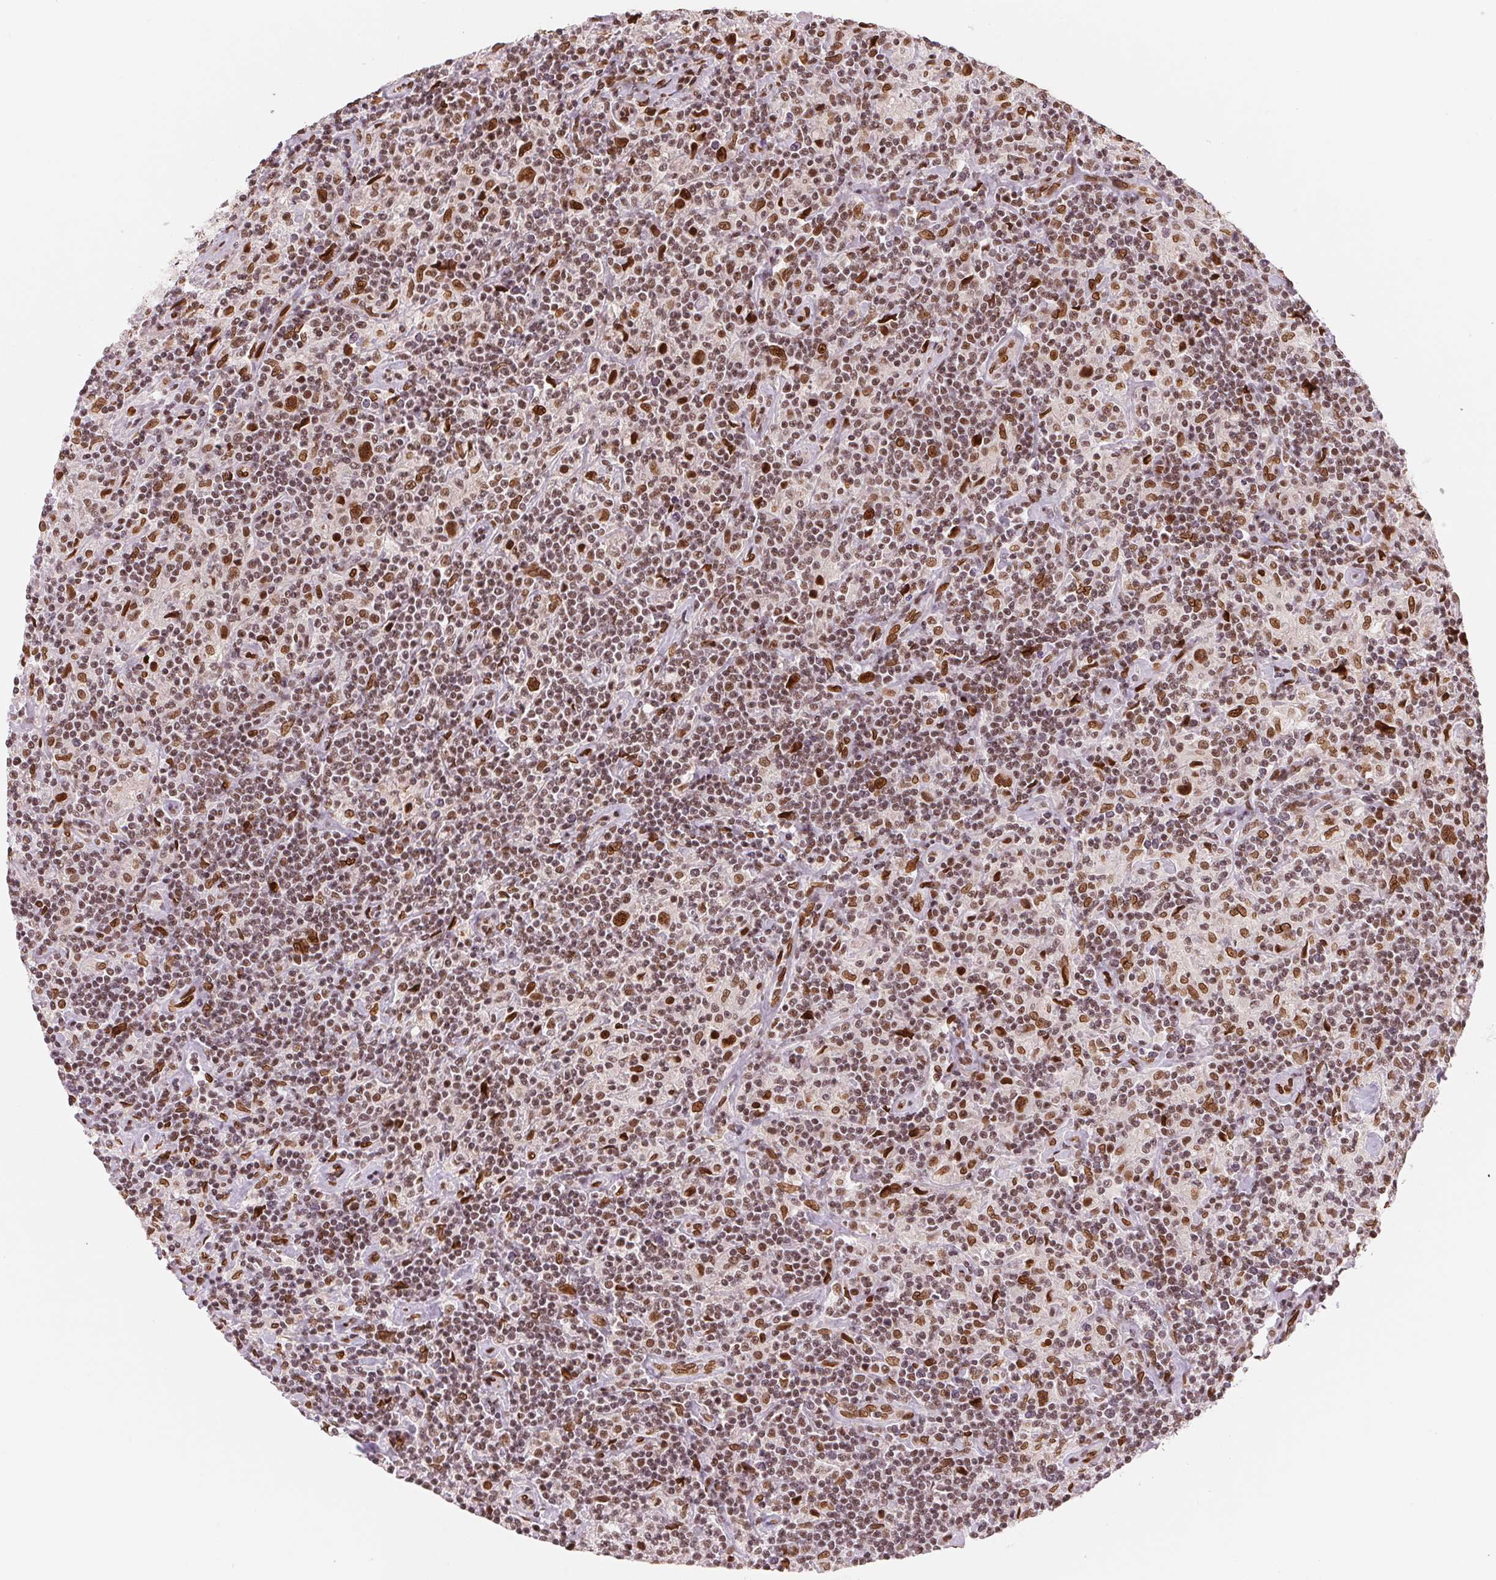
{"staining": {"intensity": "strong", "quantity": ">75%", "location": "nuclear"}, "tissue": "lymphoma", "cell_type": "Tumor cells", "image_type": "cancer", "snomed": [{"axis": "morphology", "description": "Hodgkin's disease, NOS"}, {"axis": "topography", "description": "Lymph node"}], "caption": "Lymphoma stained with DAB IHC exhibits high levels of strong nuclear staining in about >75% of tumor cells.", "gene": "SAP30BP", "patient": {"sex": "male", "age": 70}}